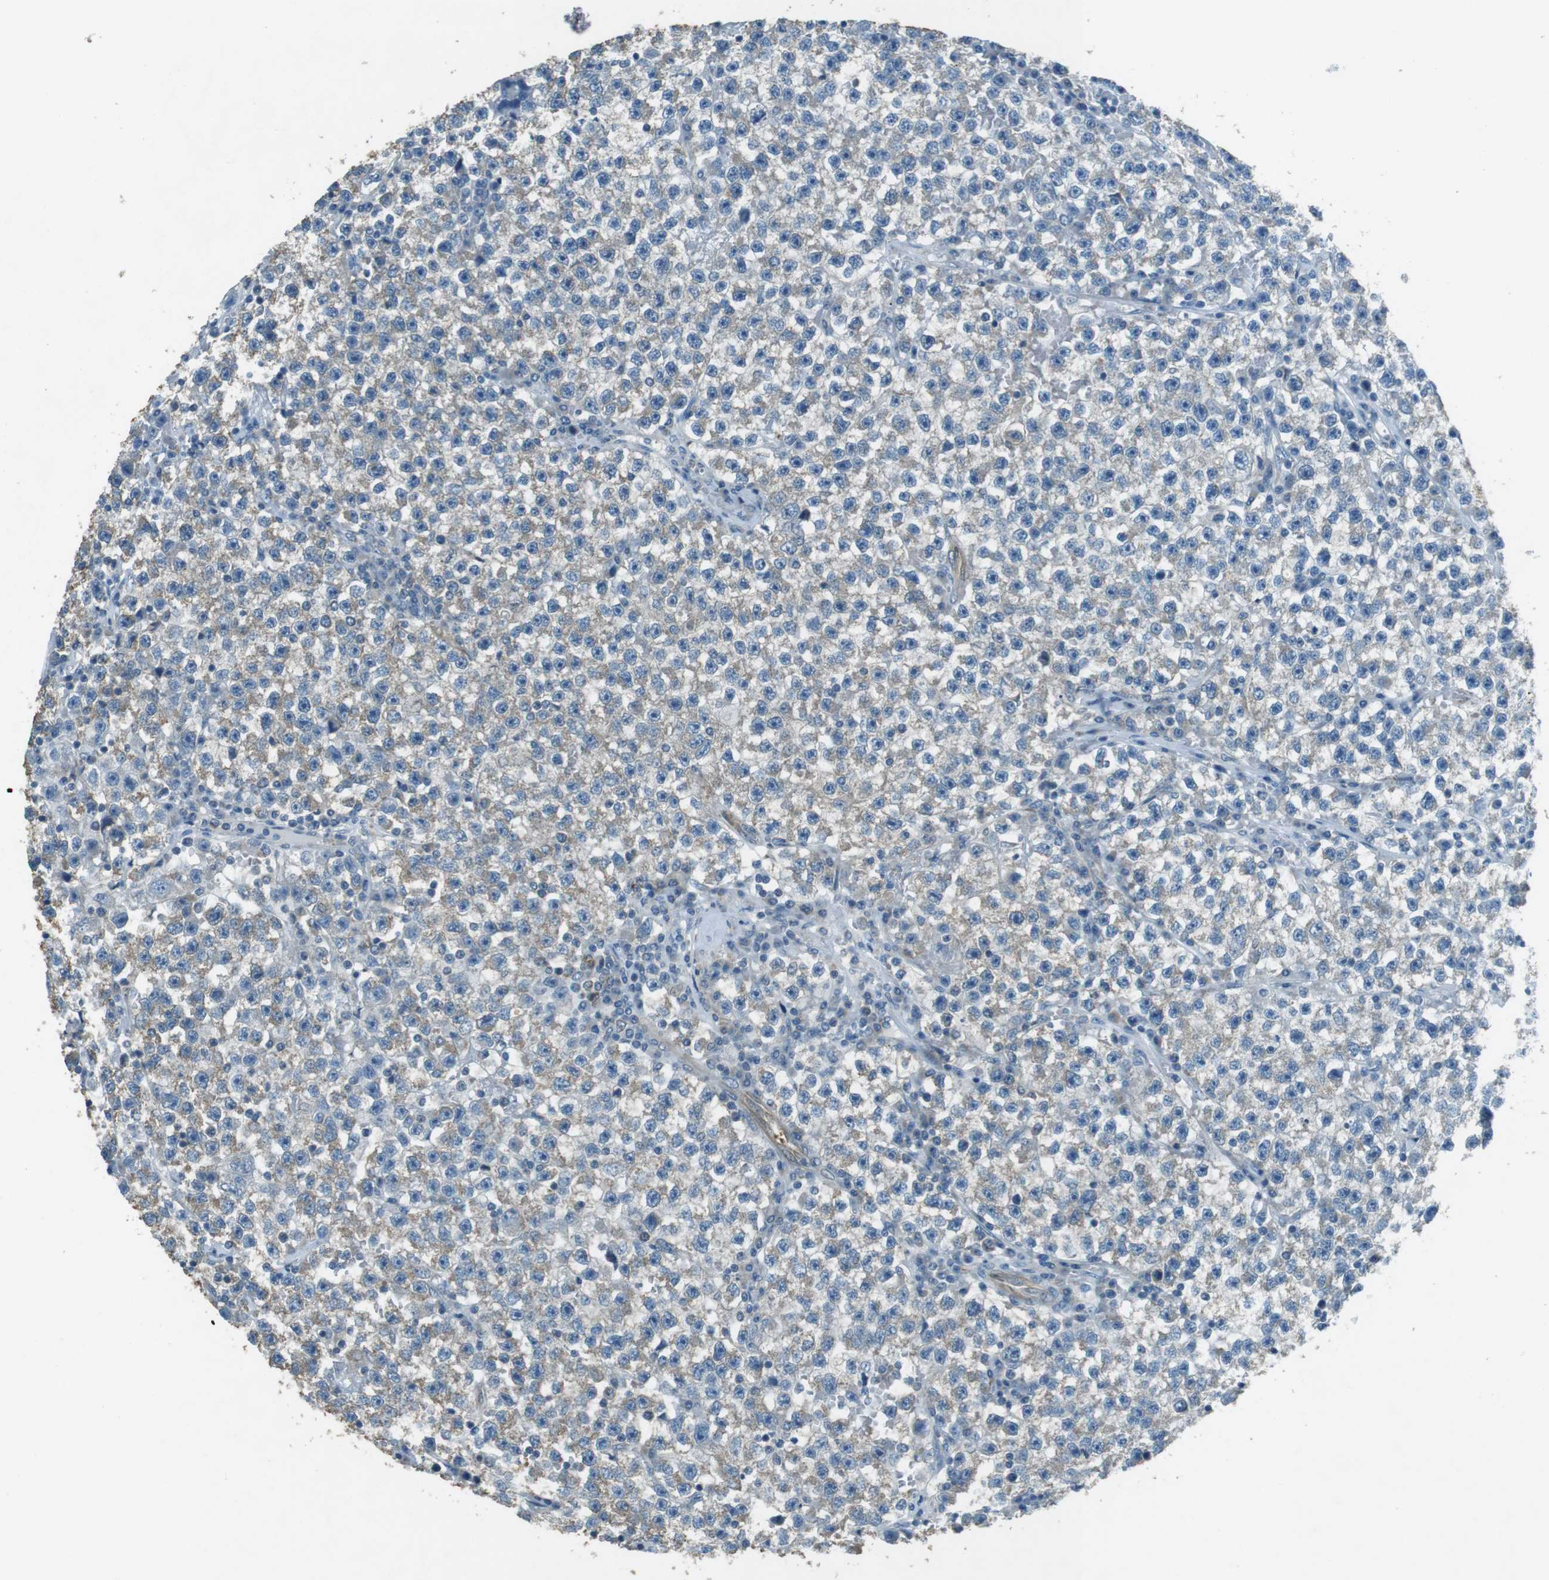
{"staining": {"intensity": "negative", "quantity": "none", "location": "none"}, "tissue": "testis cancer", "cell_type": "Tumor cells", "image_type": "cancer", "snomed": [{"axis": "morphology", "description": "Seminoma, NOS"}, {"axis": "topography", "description": "Testis"}], "caption": "Tumor cells show no significant staining in testis cancer (seminoma). (Brightfield microscopy of DAB (3,3'-diaminobenzidine) immunohistochemistry at high magnification).", "gene": "MFAP3", "patient": {"sex": "male", "age": 22}}